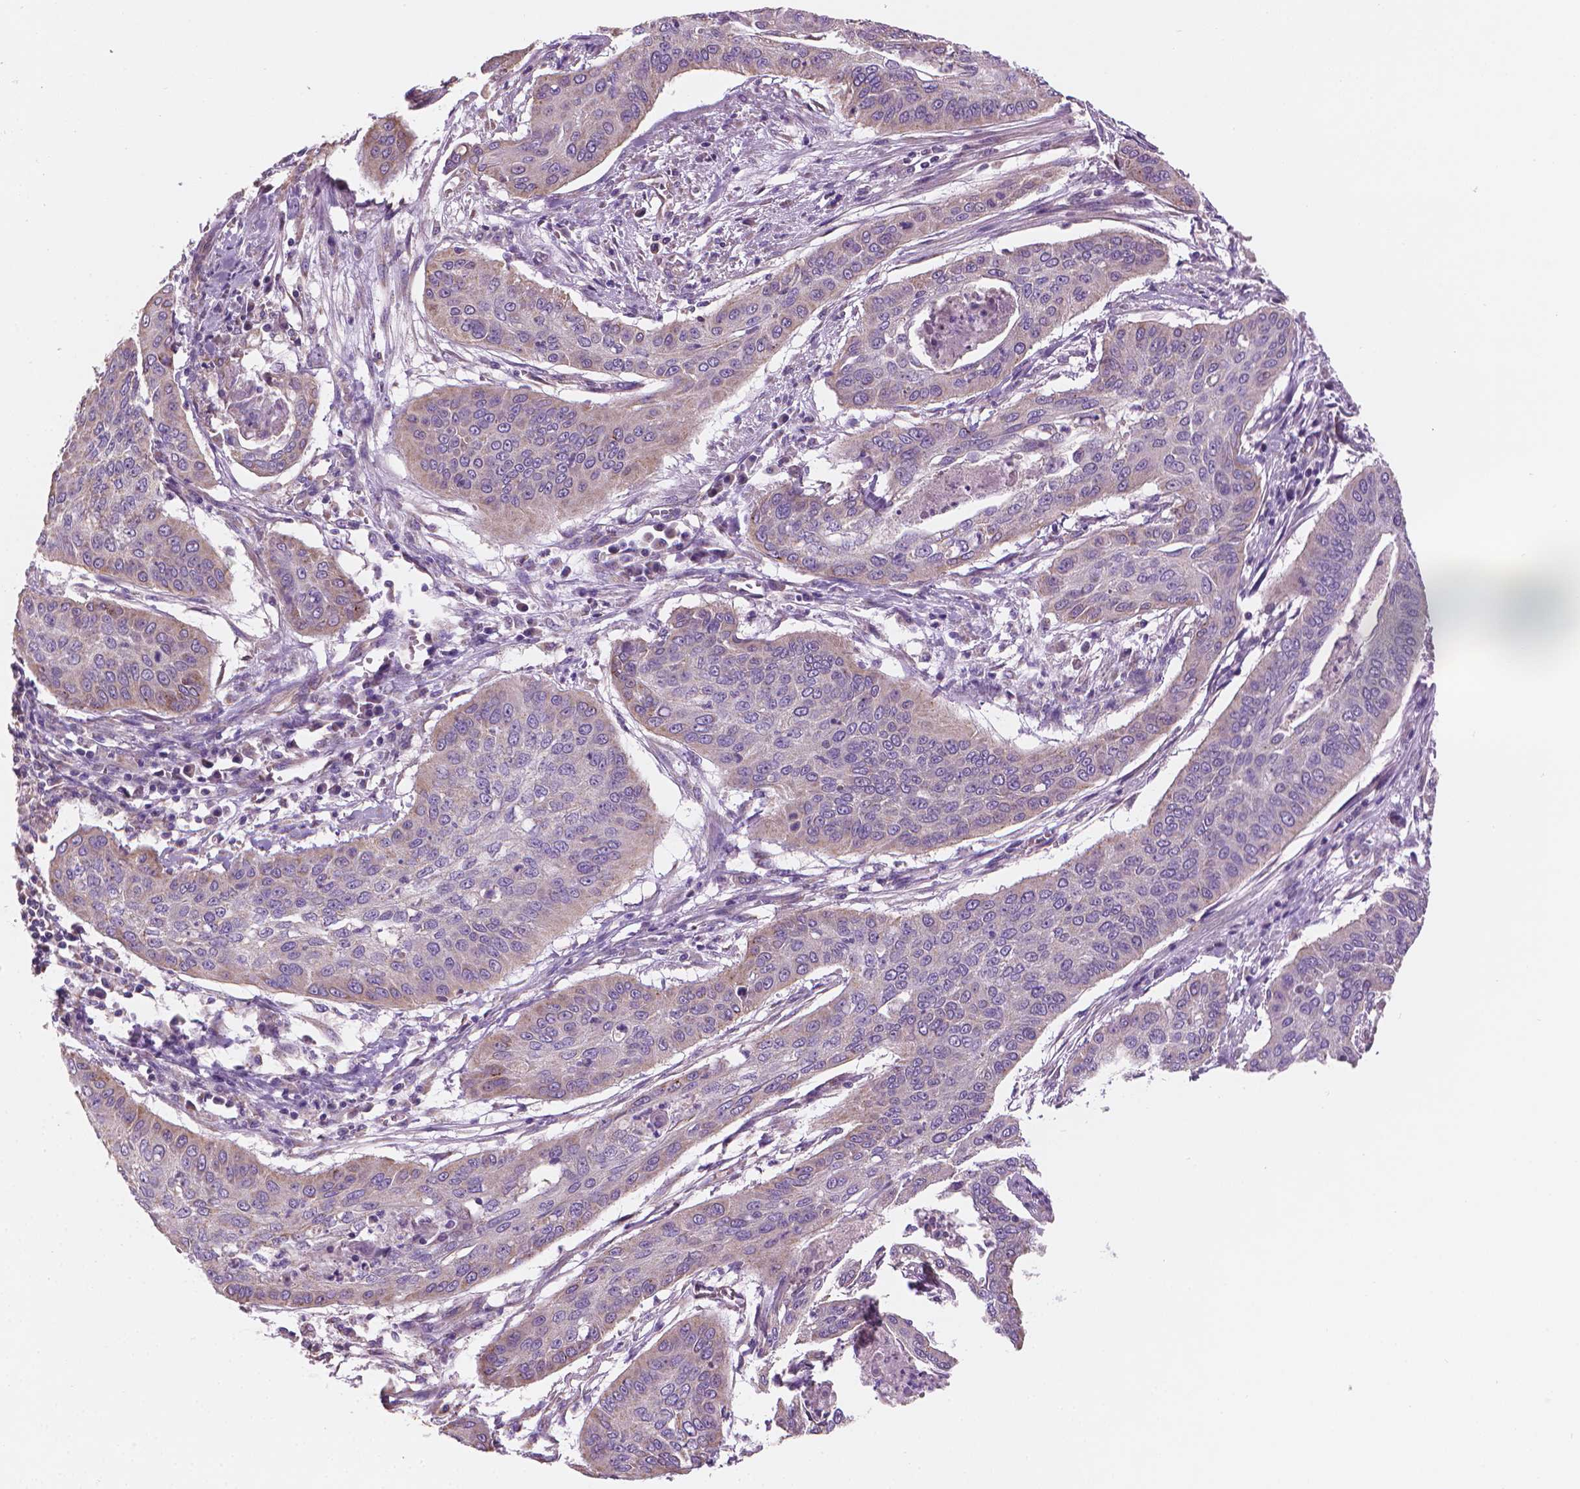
{"staining": {"intensity": "weak", "quantity": "<25%", "location": "cytoplasmic/membranous"}, "tissue": "cervical cancer", "cell_type": "Tumor cells", "image_type": "cancer", "snomed": [{"axis": "morphology", "description": "Squamous cell carcinoma, NOS"}, {"axis": "topography", "description": "Cervix"}], "caption": "An IHC micrograph of squamous cell carcinoma (cervical) is shown. There is no staining in tumor cells of squamous cell carcinoma (cervical). Nuclei are stained in blue.", "gene": "TTC29", "patient": {"sex": "female", "age": 39}}